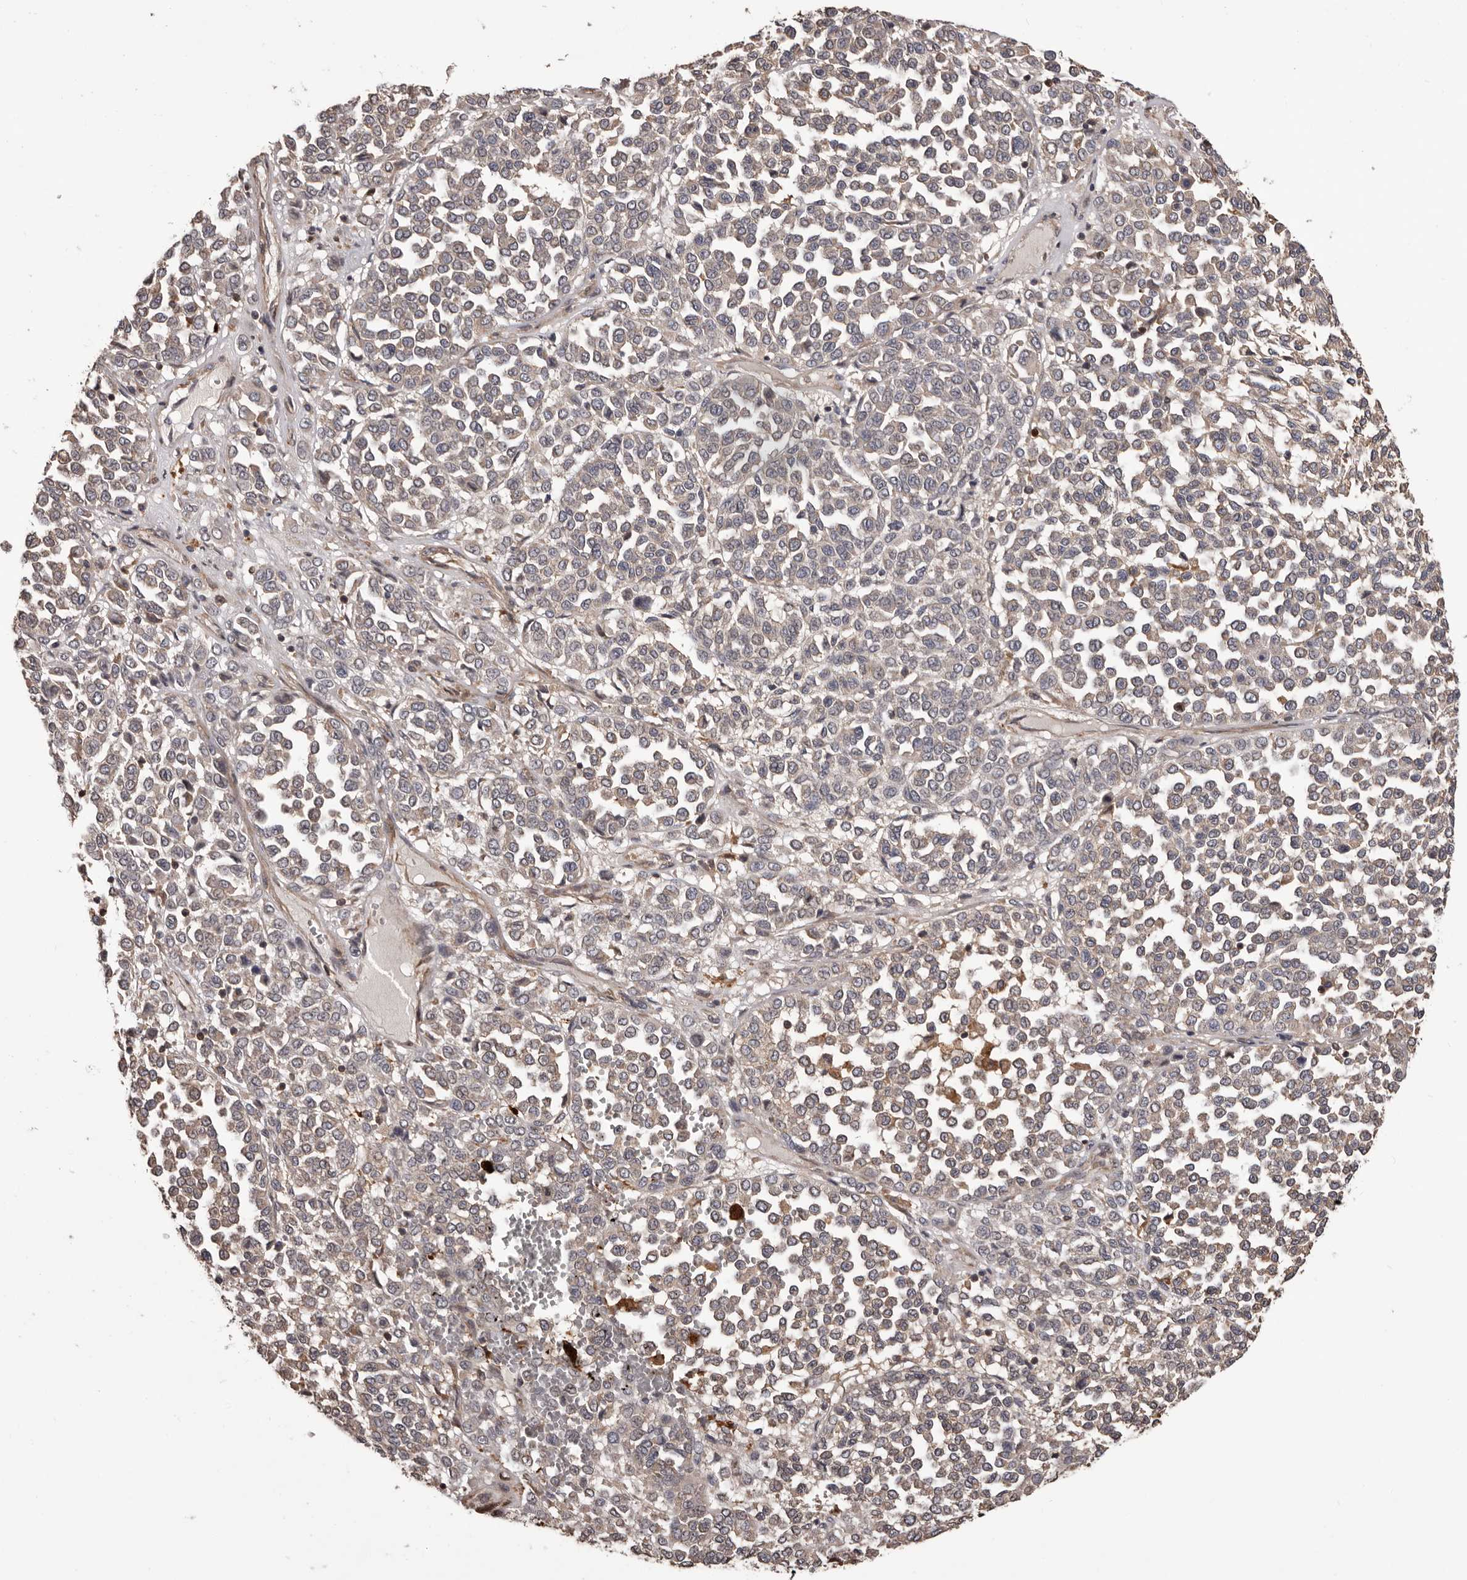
{"staining": {"intensity": "weak", "quantity": "<25%", "location": "cytoplasmic/membranous"}, "tissue": "melanoma", "cell_type": "Tumor cells", "image_type": "cancer", "snomed": [{"axis": "morphology", "description": "Malignant melanoma, Metastatic site"}, {"axis": "topography", "description": "Pancreas"}], "caption": "The IHC histopathology image has no significant positivity in tumor cells of malignant melanoma (metastatic site) tissue.", "gene": "ADAMTS2", "patient": {"sex": "female", "age": 30}}